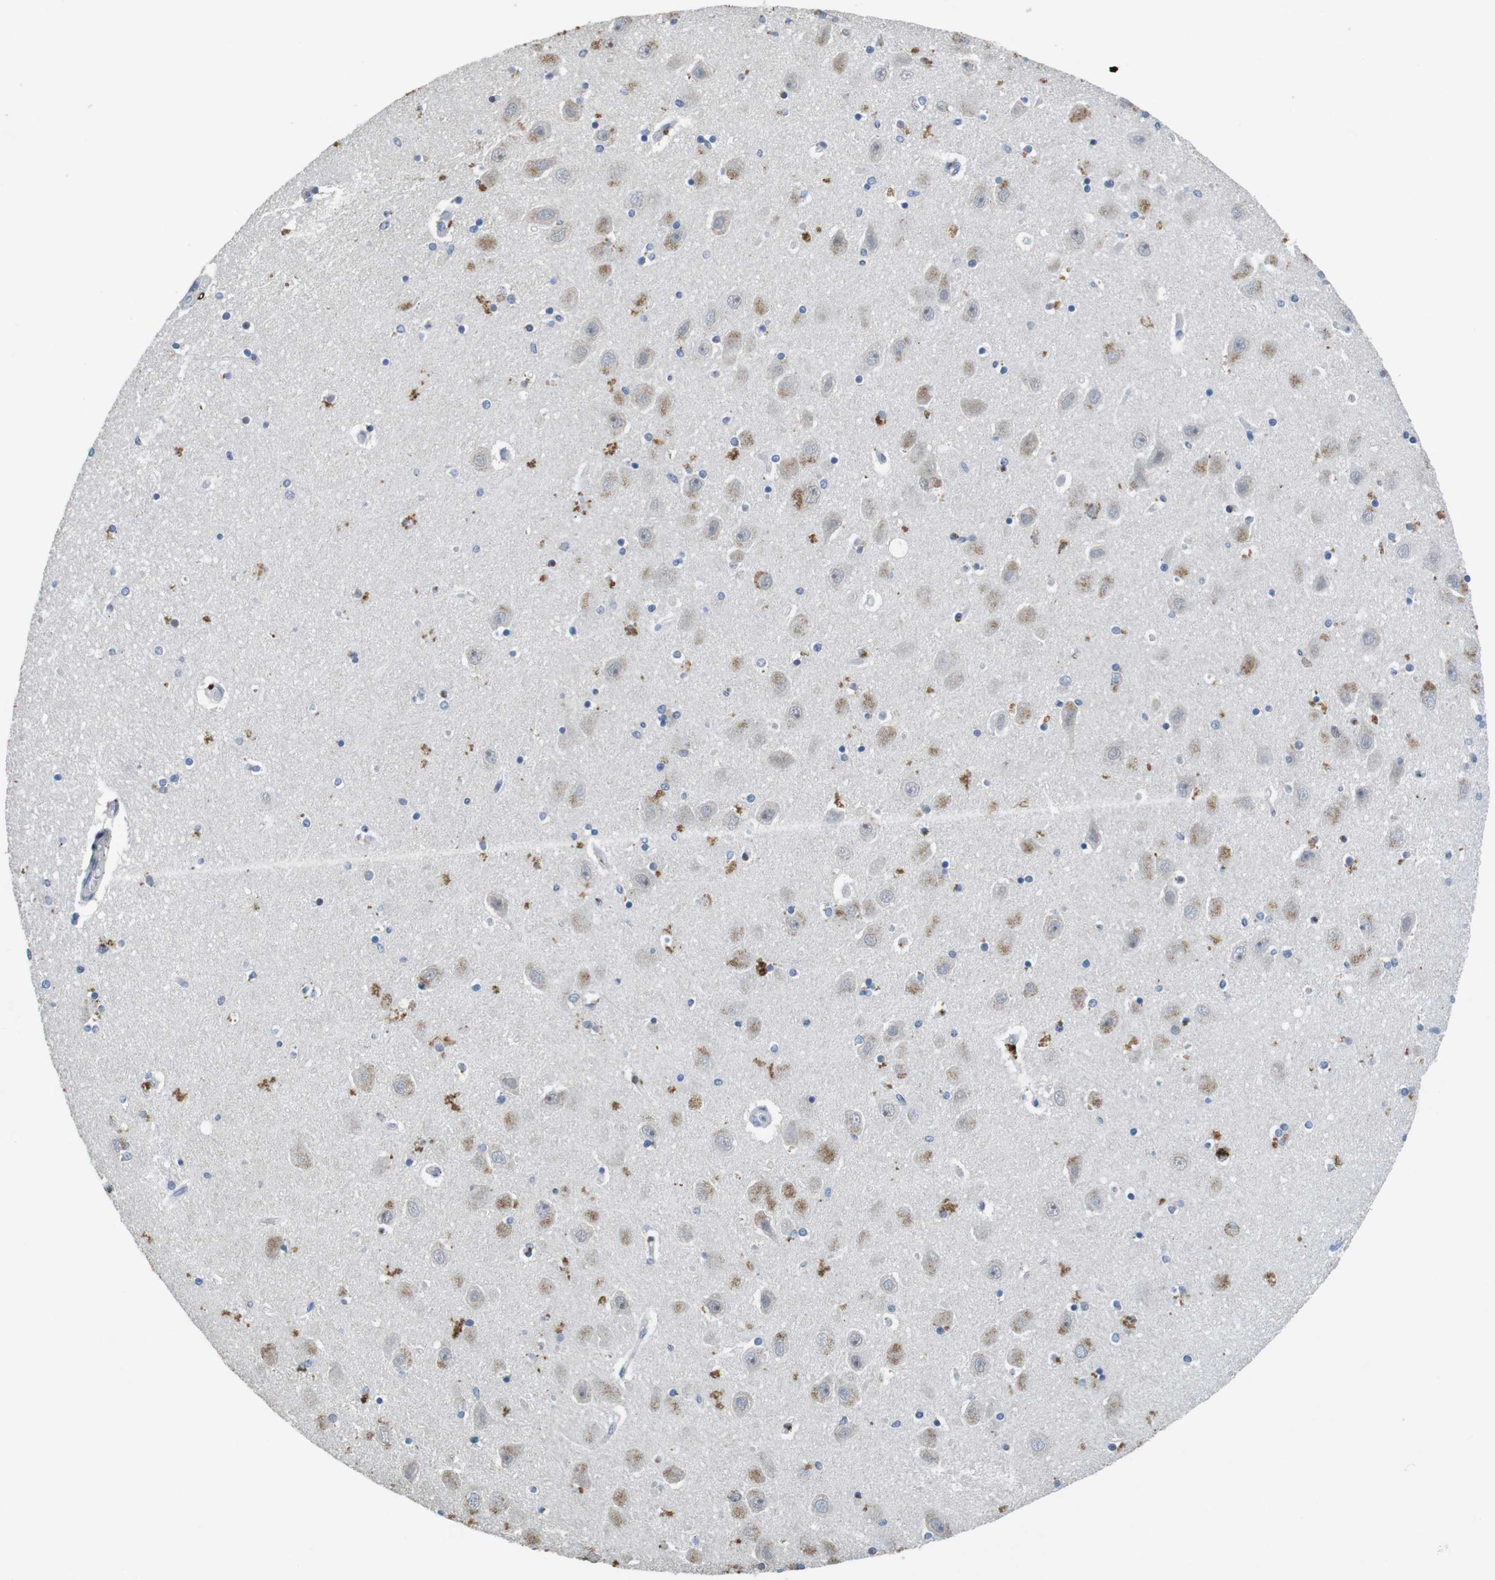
{"staining": {"intensity": "moderate", "quantity": "<25%", "location": "cytoplasmic/membranous"}, "tissue": "hippocampus", "cell_type": "Glial cells", "image_type": "normal", "snomed": [{"axis": "morphology", "description": "Normal tissue, NOS"}, {"axis": "topography", "description": "Hippocampus"}], "caption": "Protein expression analysis of benign hippocampus reveals moderate cytoplasmic/membranous expression in approximately <25% of glial cells.", "gene": "KPNA2", "patient": {"sex": "female", "age": 54}}